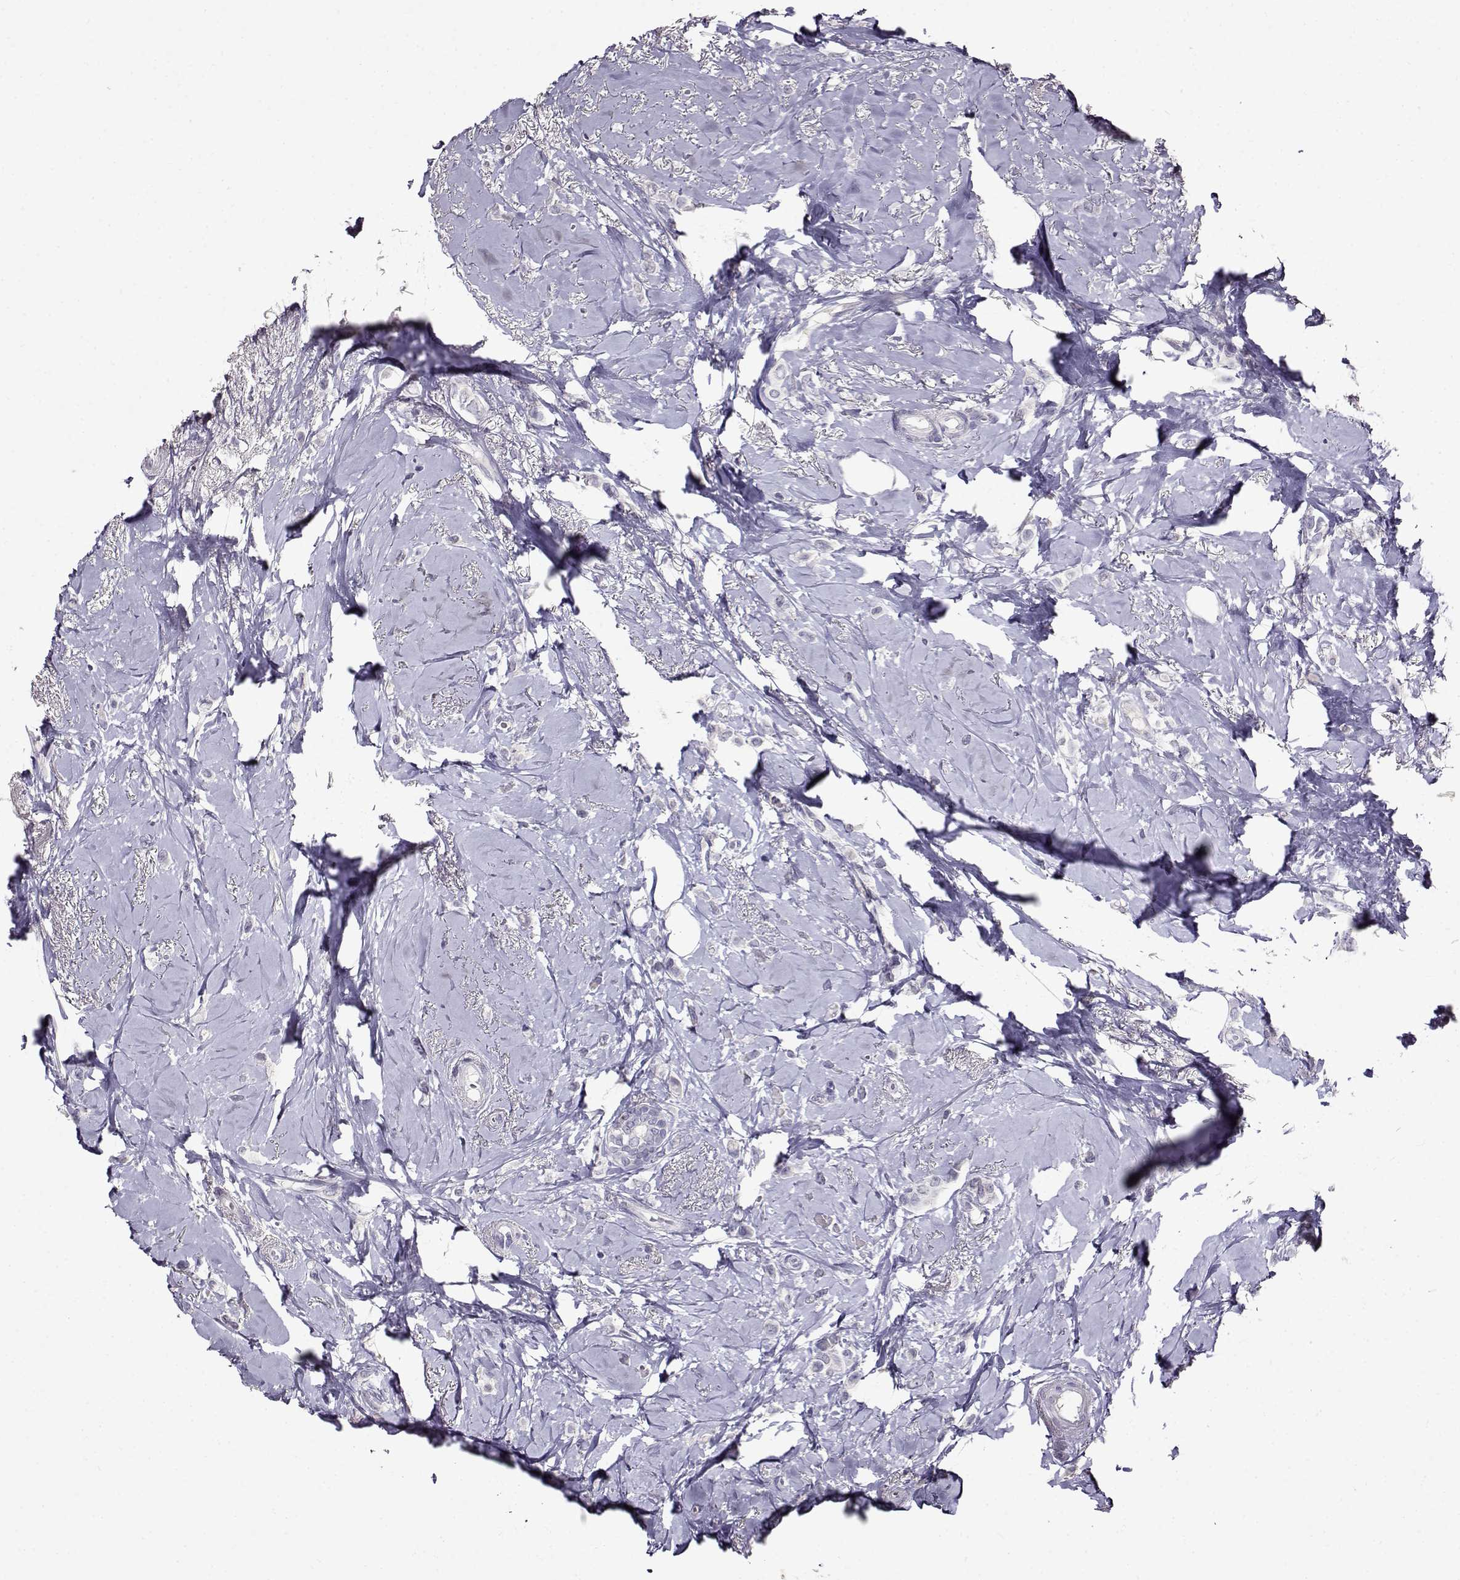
{"staining": {"intensity": "negative", "quantity": "none", "location": "none"}, "tissue": "breast cancer", "cell_type": "Tumor cells", "image_type": "cancer", "snomed": [{"axis": "morphology", "description": "Lobular carcinoma"}, {"axis": "topography", "description": "Breast"}], "caption": "The histopathology image displays no significant expression in tumor cells of breast cancer.", "gene": "PAEP", "patient": {"sex": "female", "age": 66}}